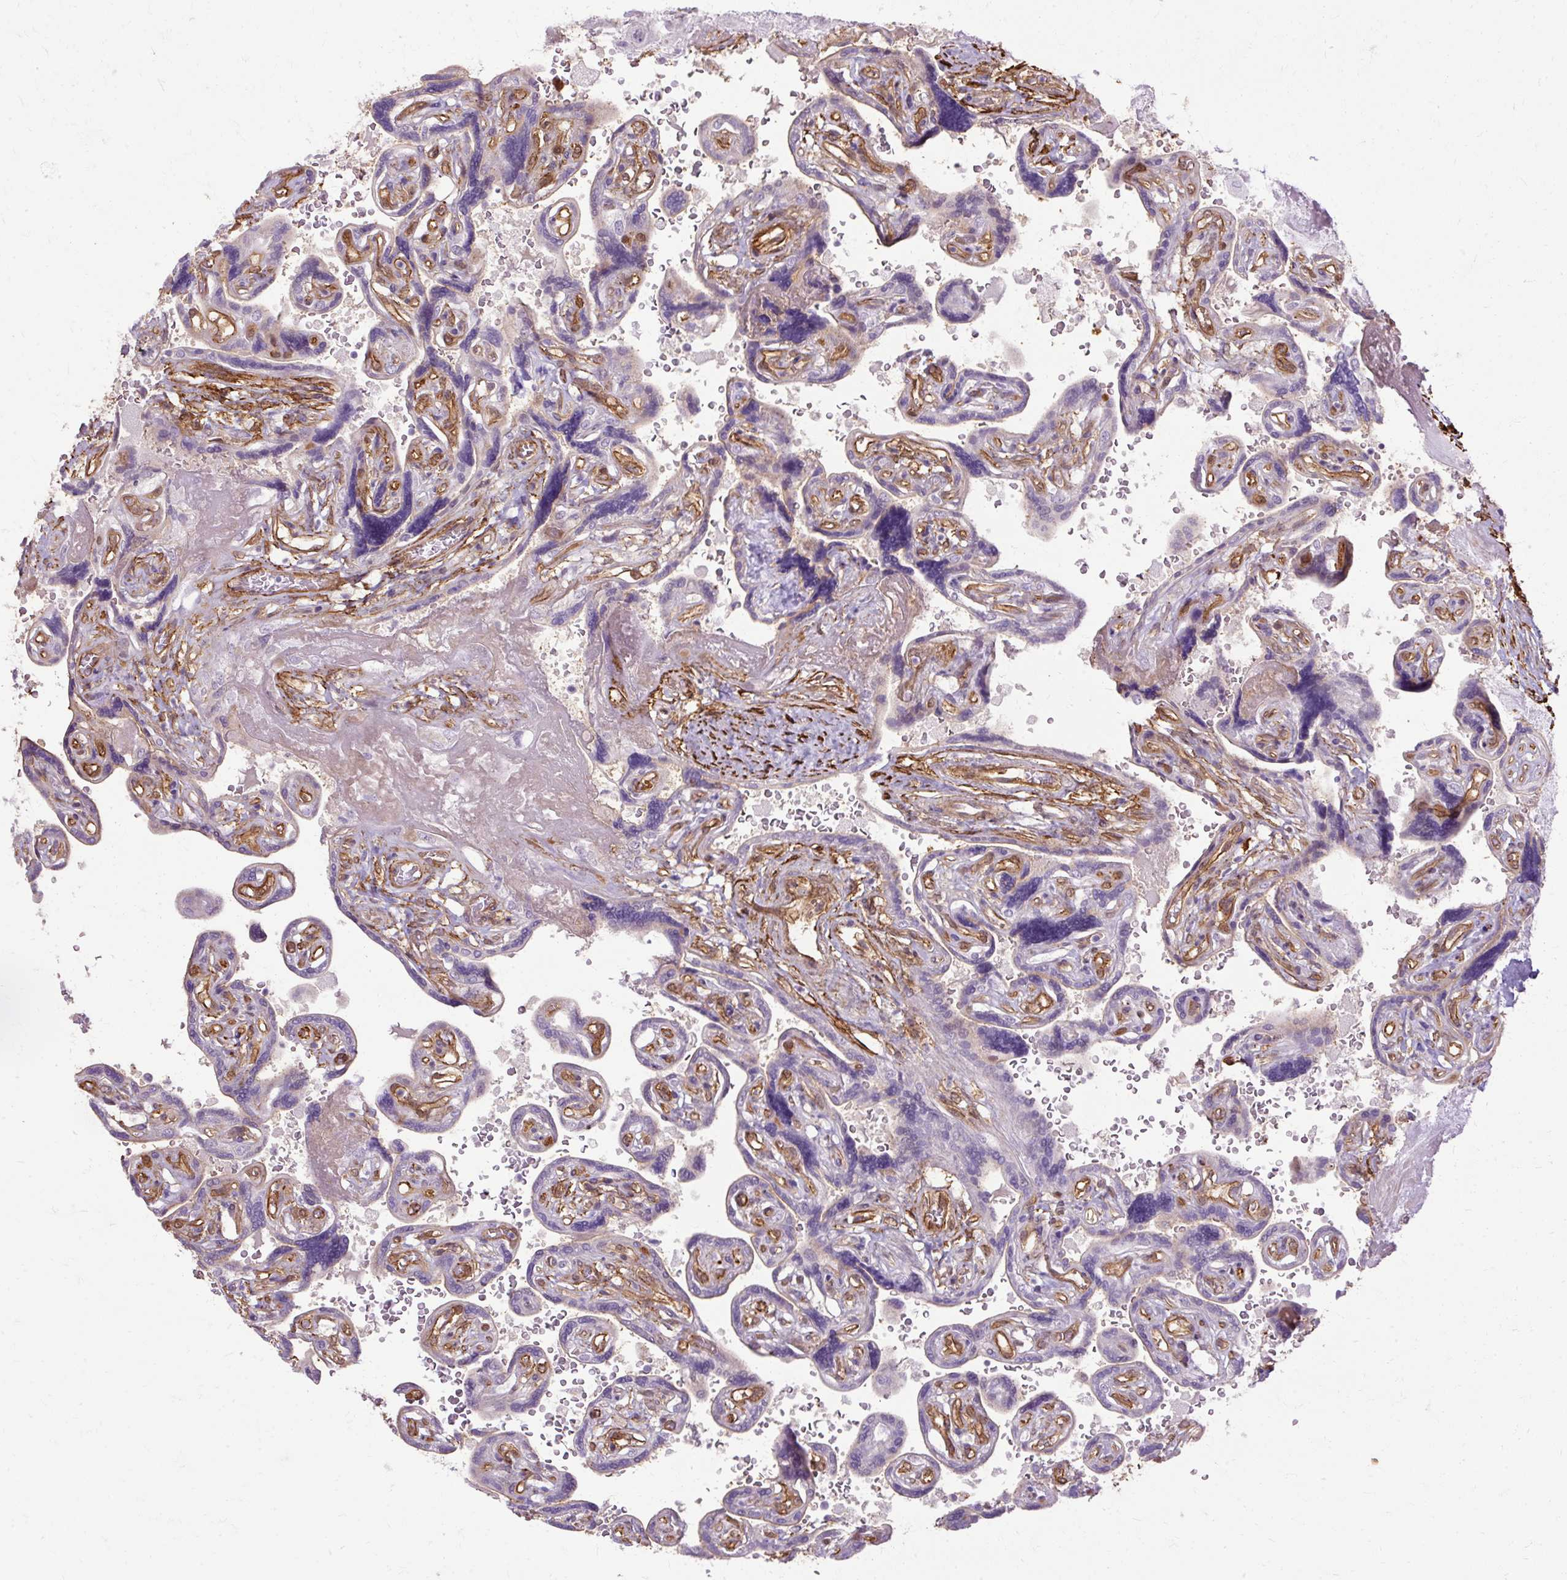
{"staining": {"intensity": "negative", "quantity": "none", "location": "none"}, "tissue": "placenta", "cell_type": "Decidual cells", "image_type": "normal", "snomed": [{"axis": "morphology", "description": "Normal tissue, NOS"}, {"axis": "topography", "description": "Placenta"}], "caption": "Immunohistochemical staining of benign human placenta shows no significant staining in decidual cells. (DAB (3,3'-diaminobenzidine) immunohistochemistry with hematoxylin counter stain).", "gene": "CNN3", "patient": {"sex": "female", "age": 32}}